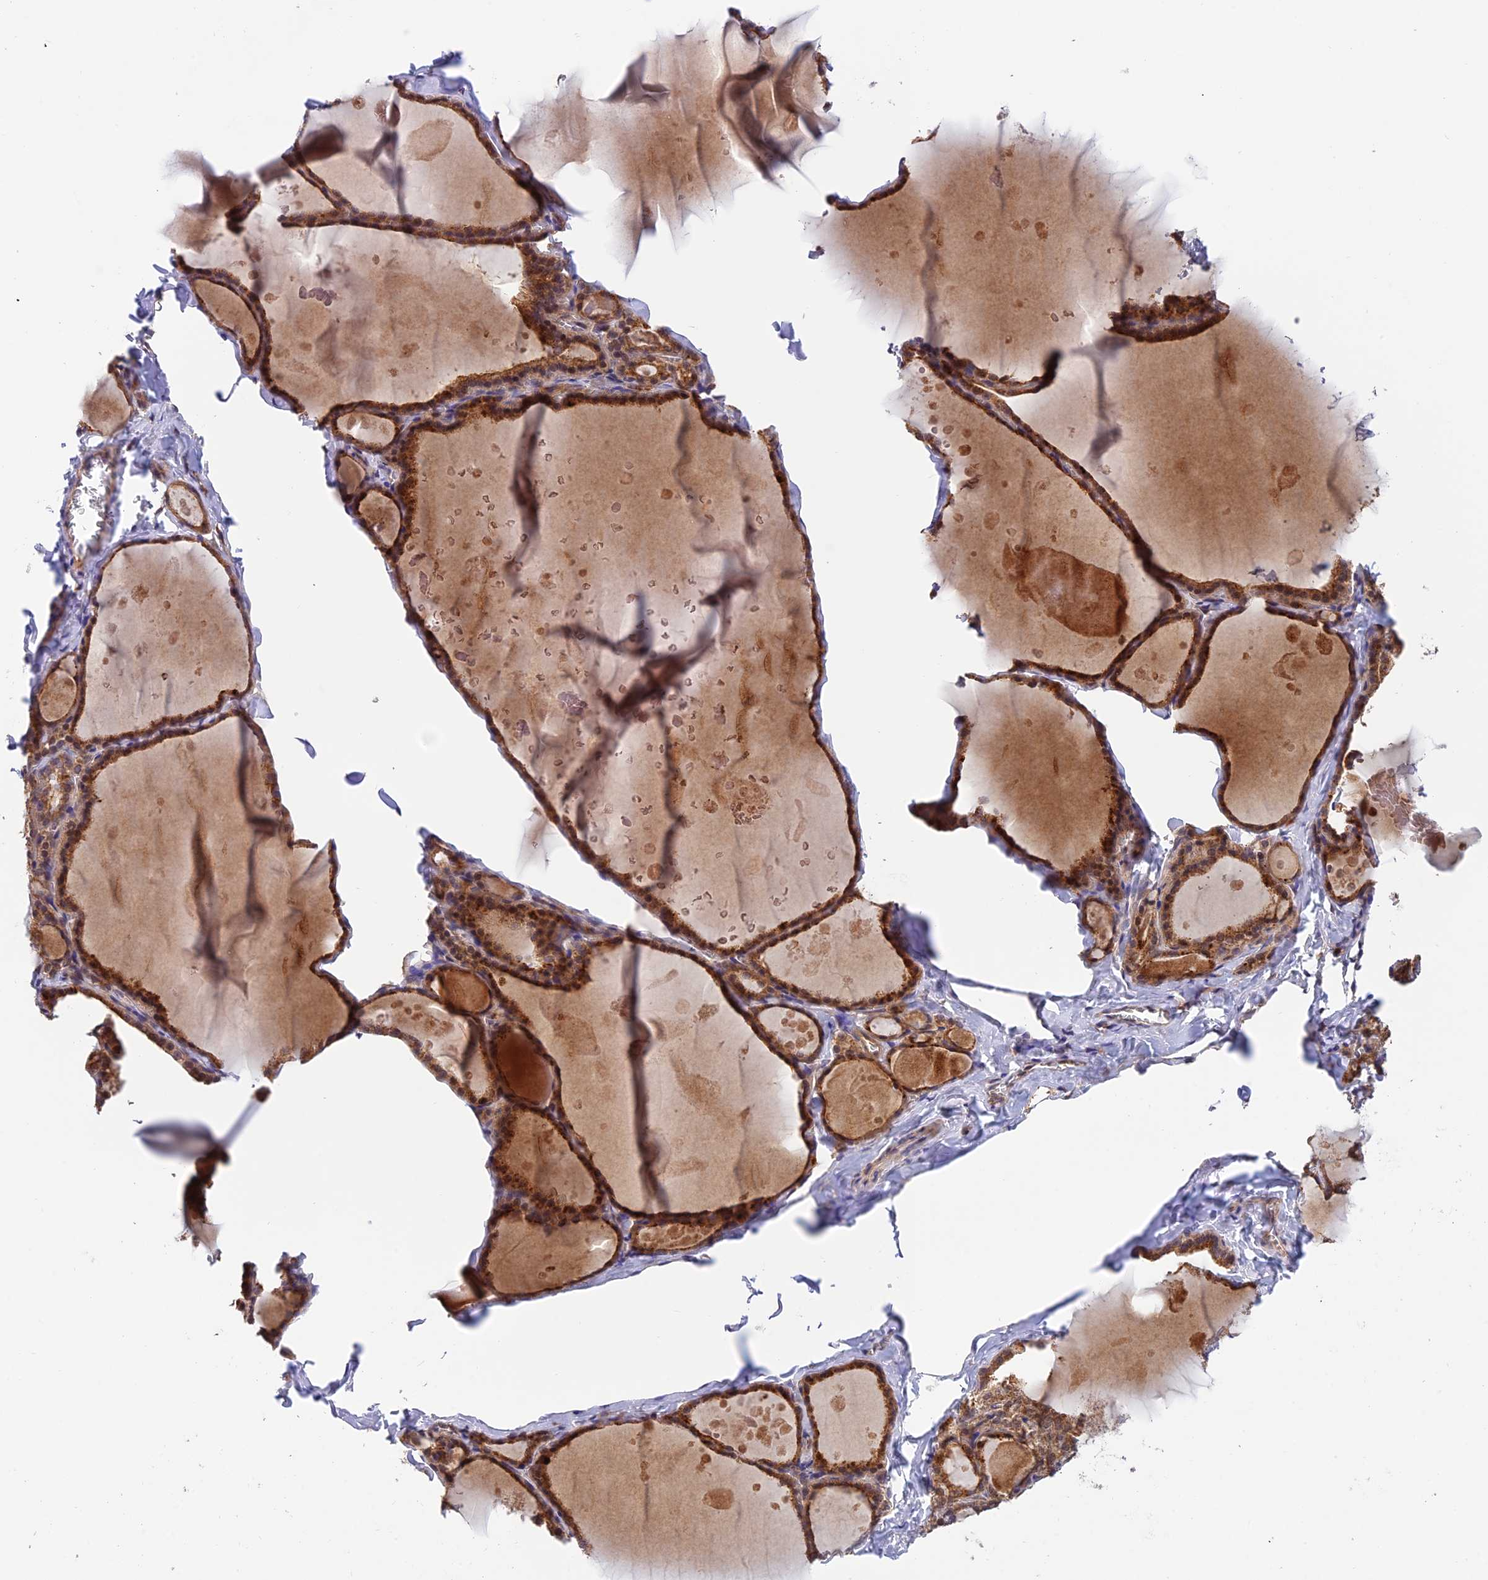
{"staining": {"intensity": "strong", "quantity": ">75%", "location": "cytoplasmic/membranous"}, "tissue": "thyroid gland", "cell_type": "Glandular cells", "image_type": "normal", "snomed": [{"axis": "morphology", "description": "Normal tissue, NOS"}, {"axis": "topography", "description": "Thyroid gland"}], "caption": "Immunohistochemical staining of normal thyroid gland reveals >75% levels of strong cytoplasmic/membranous protein staining in about >75% of glandular cells. The protein of interest is stained brown, and the nuclei are stained in blue (DAB (3,3'-diaminobenzidine) IHC with brightfield microscopy, high magnification).", "gene": "MNS1", "patient": {"sex": "male", "age": 56}}